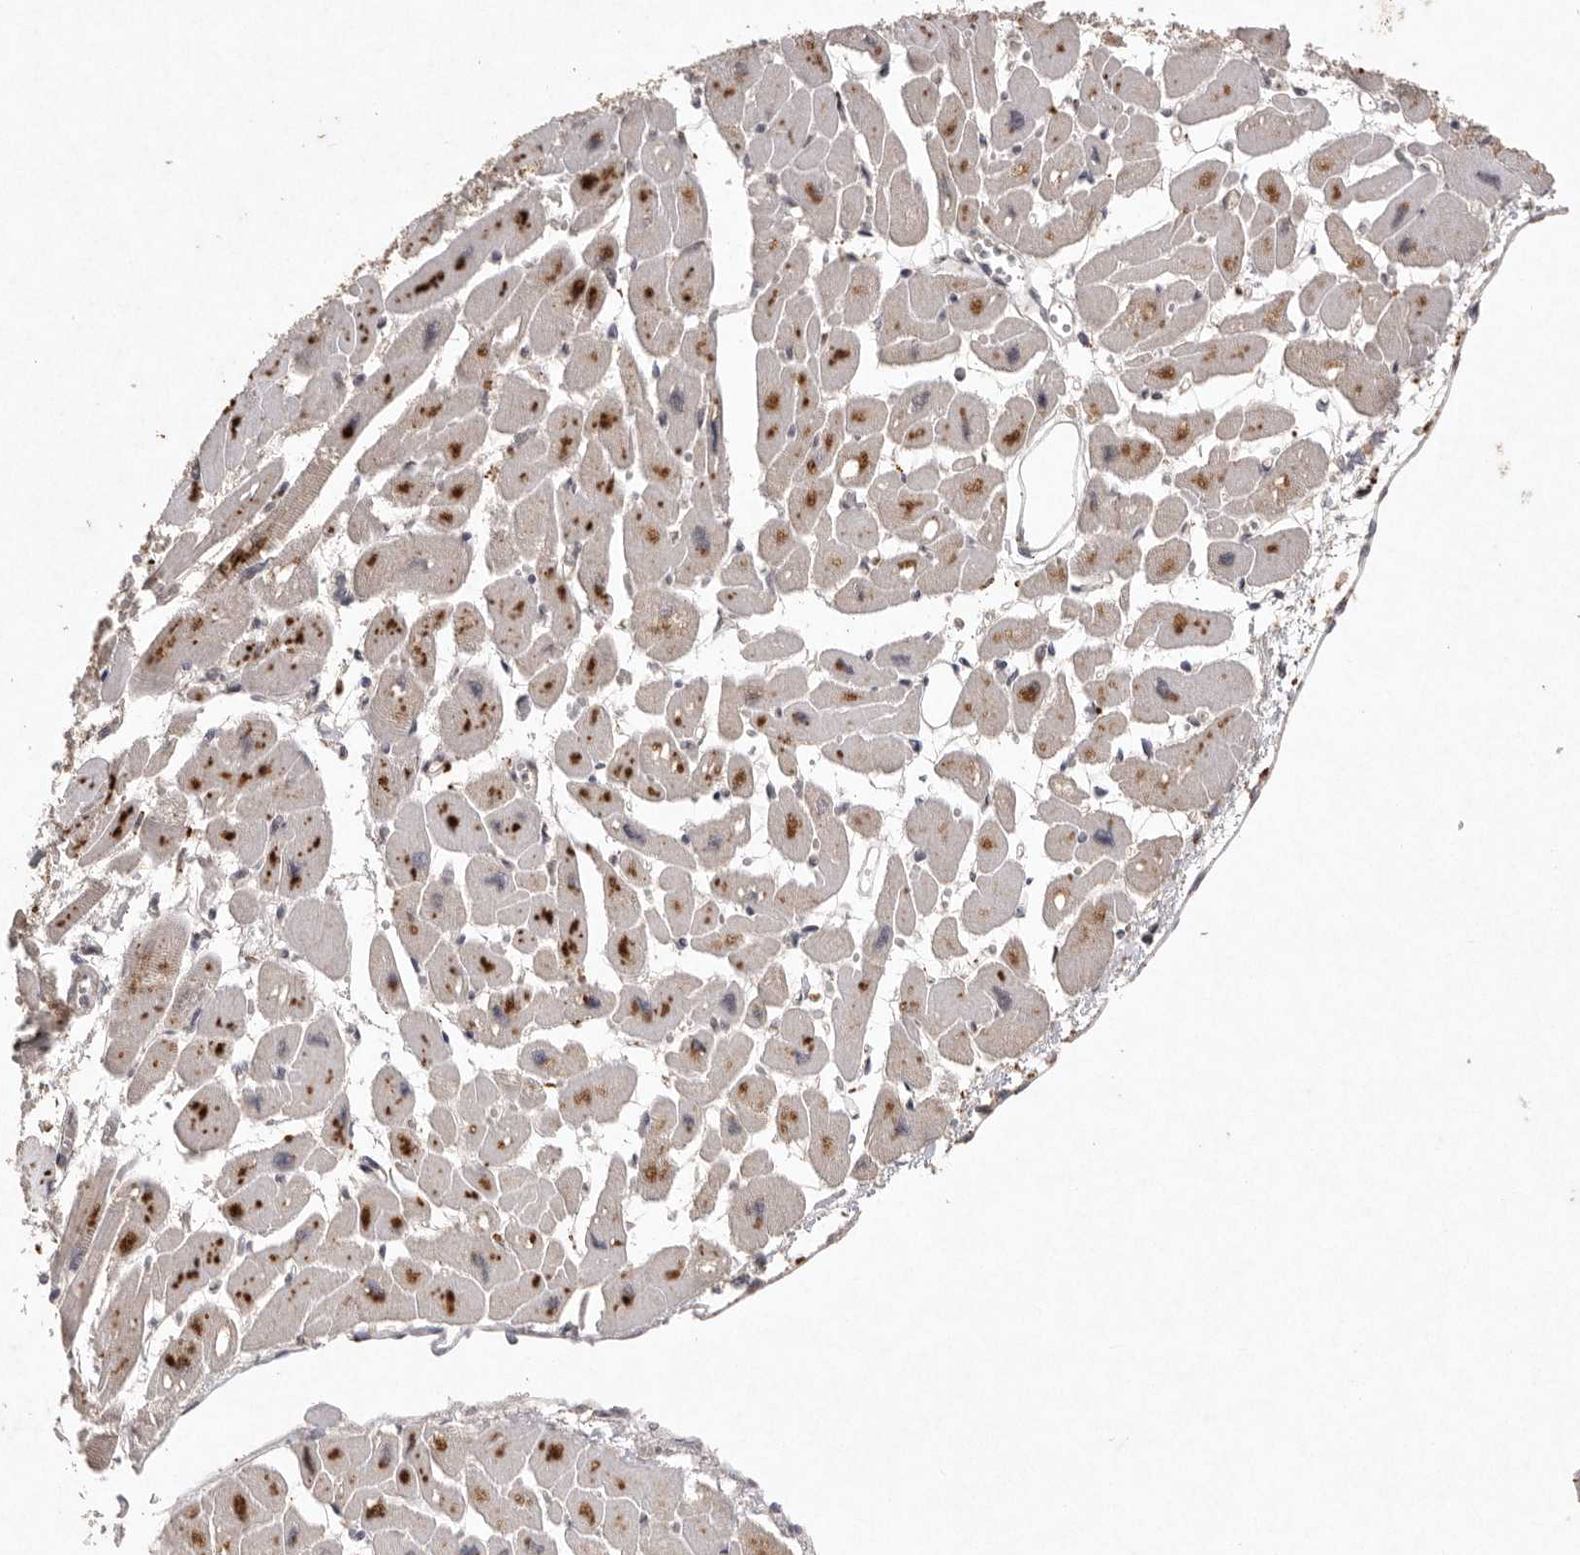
{"staining": {"intensity": "weak", "quantity": ">75%", "location": "cytoplasmic/membranous"}, "tissue": "heart muscle", "cell_type": "Cardiomyocytes", "image_type": "normal", "snomed": [{"axis": "morphology", "description": "Normal tissue, NOS"}, {"axis": "topography", "description": "Heart"}], "caption": "Brown immunohistochemical staining in benign heart muscle shows weak cytoplasmic/membranous expression in about >75% of cardiomyocytes.", "gene": "APLNR", "patient": {"sex": "female", "age": 54}}